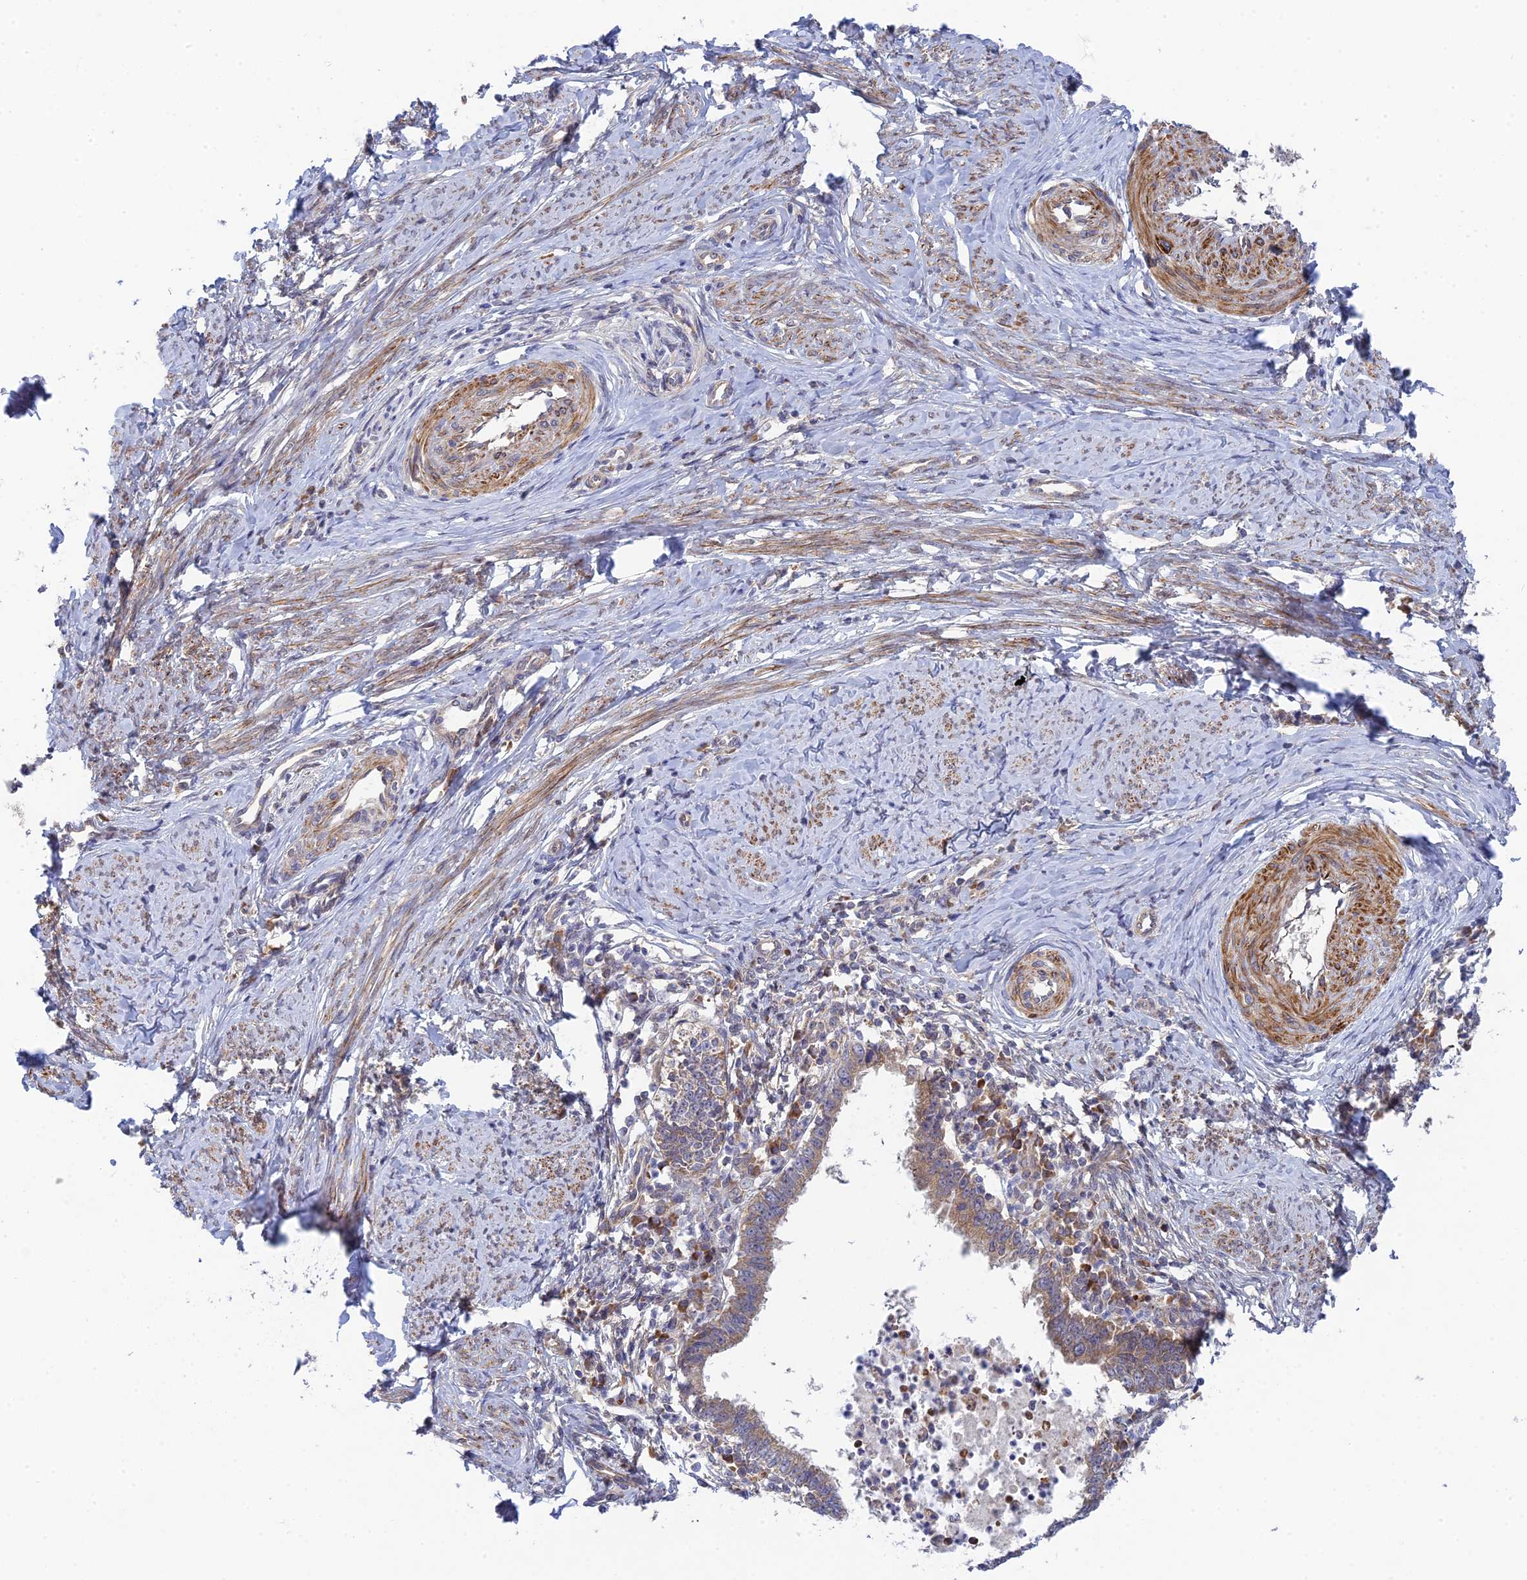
{"staining": {"intensity": "moderate", "quantity": ">75%", "location": "cytoplasmic/membranous"}, "tissue": "cervical cancer", "cell_type": "Tumor cells", "image_type": "cancer", "snomed": [{"axis": "morphology", "description": "Adenocarcinoma, NOS"}, {"axis": "topography", "description": "Cervix"}], "caption": "A medium amount of moderate cytoplasmic/membranous positivity is identified in about >75% of tumor cells in adenocarcinoma (cervical) tissue. The staining was performed using DAB to visualize the protein expression in brown, while the nuclei were stained in blue with hematoxylin (Magnification: 20x).", "gene": "INCA1", "patient": {"sex": "female", "age": 36}}